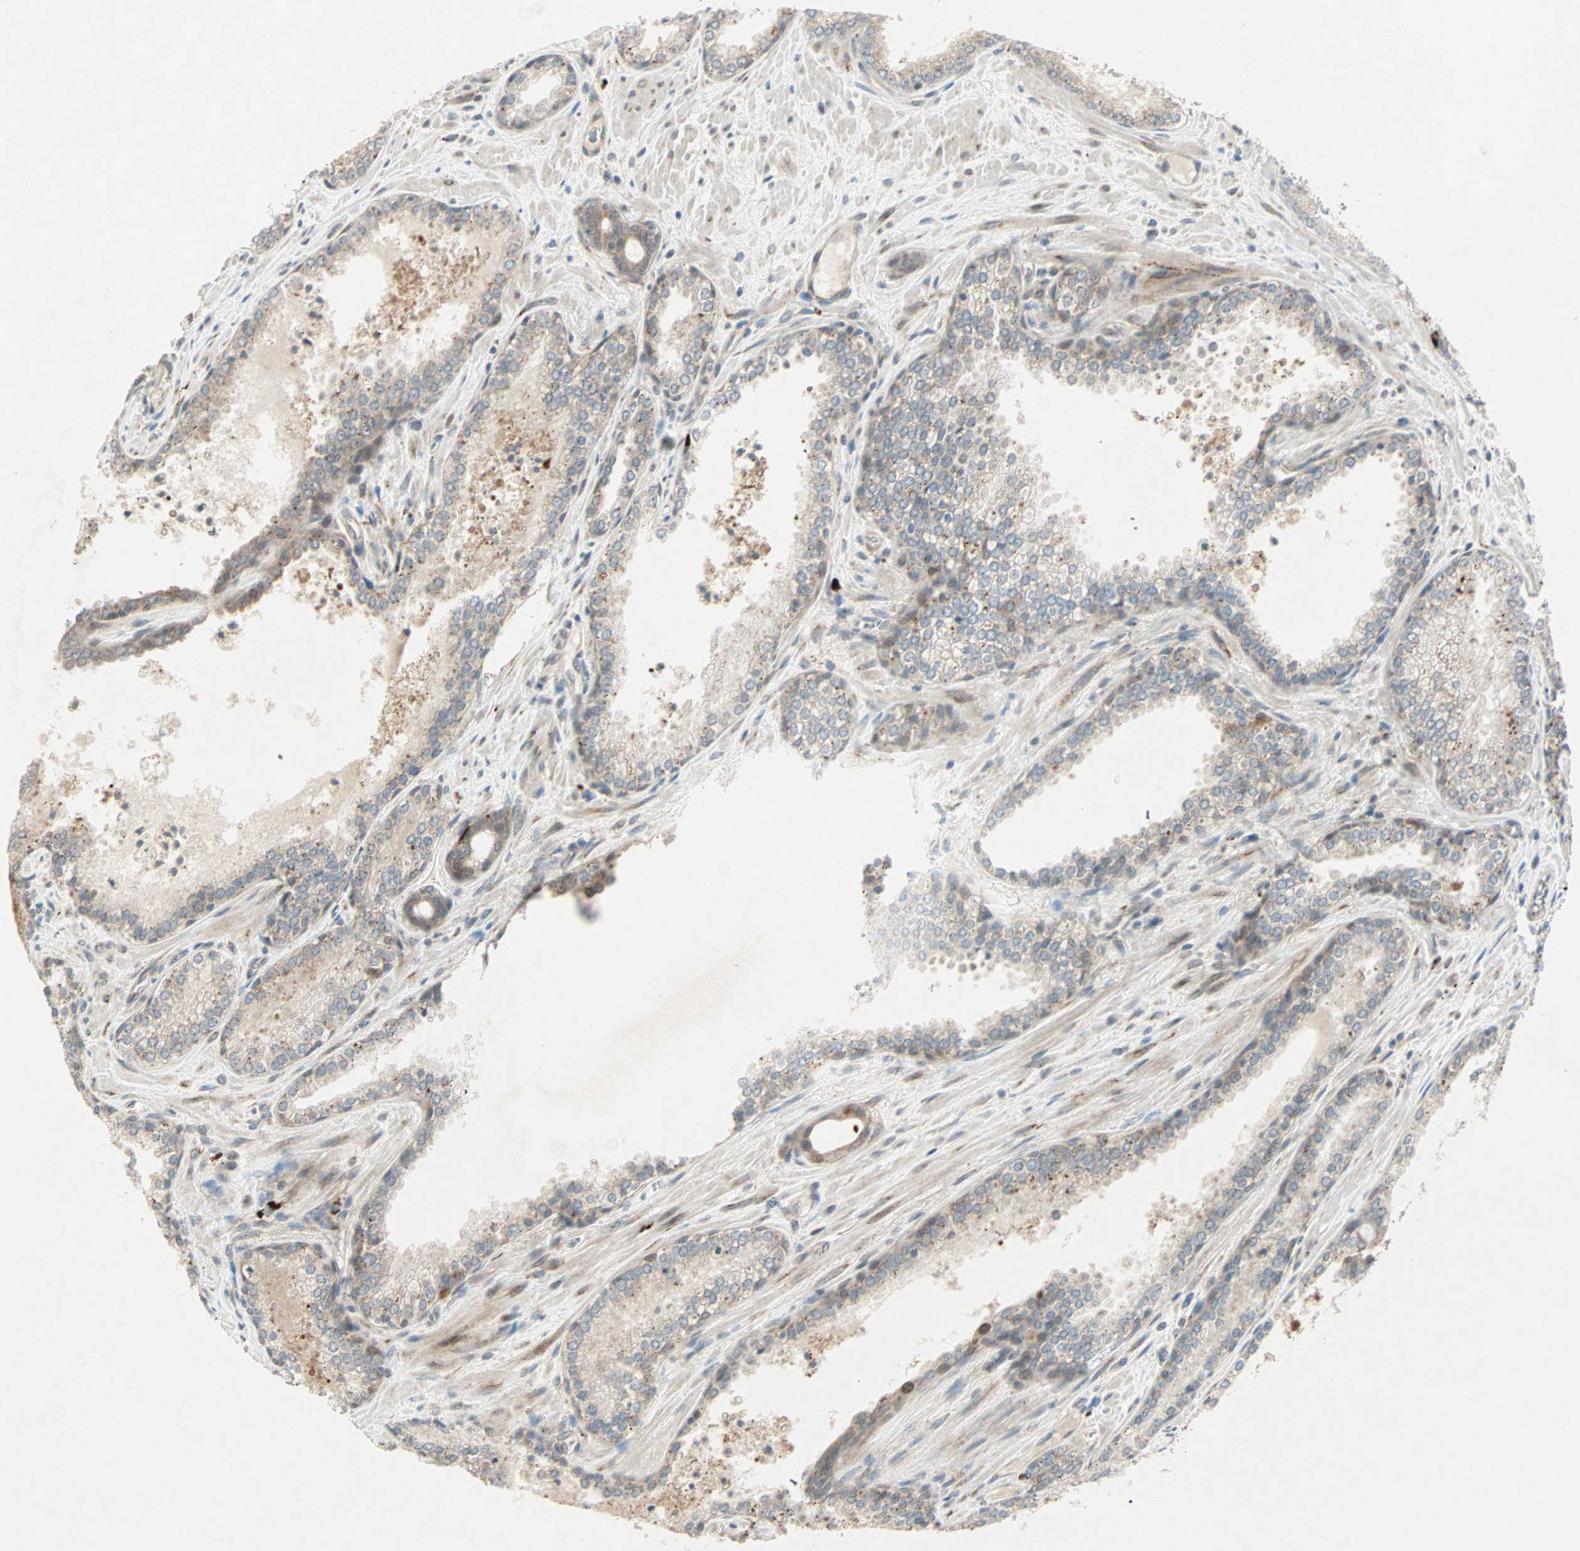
{"staining": {"intensity": "moderate", "quantity": "25%-75%", "location": "cytoplasmic/membranous"}, "tissue": "prostate cancer", "cell_type": "Tumor cells", "image_type": "cancer", "snomed": [{"axis": "morphology", "description": "Adenocarcinoma, Low grade"}, {"axis": "topography", "description": "Prostate"}], "caption": "About 25%-75% of tumor cells in prostate cancer (low-grade adenocarcinoma) display moderate cytoplasmic/membranous protein expression as visualized by brown immunohistochemical staining.", "gene": "ZNF37A", "patient": {"sex": "male", "age": 60}}